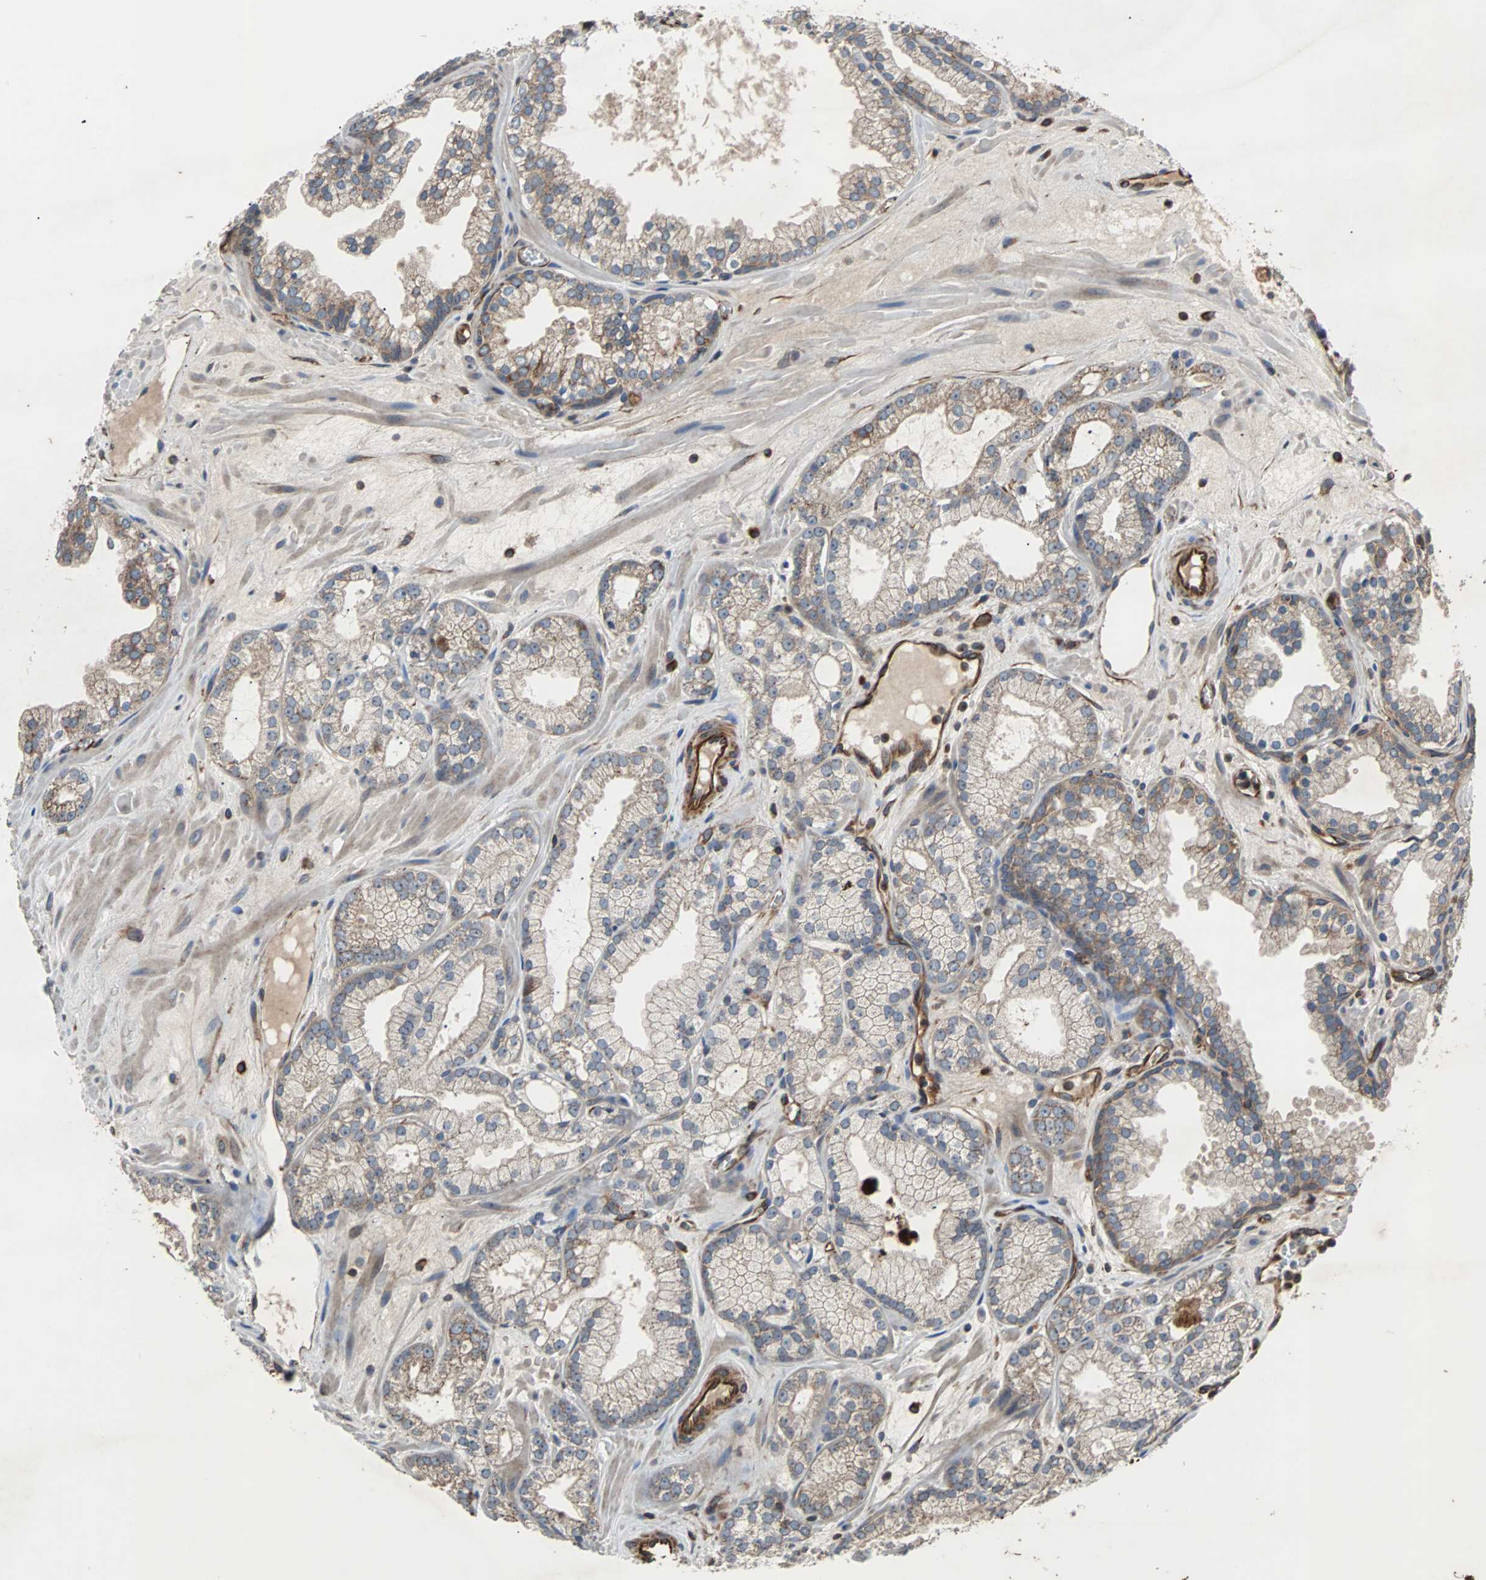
{"staining": {"intensity": "moderate", "quantity": "<25%", "location": "cytoplasmic/membranous"}, "tissue": "prostate cancer", "cell_type": "Tumor cells", "image_type": "cancer", "snomed": [{"axis": "morphology", "description": "Adenocarcinoma, Low grade"}, {"axis": "topography", "description": "Prostate"}], "caption": "Low-grade adenocarcinoma (prostate) was stained to show a protein in brown. There is low levels of moderate cytoplasmic/membranous expression in approximately <25% of tumor cells.", "gene": "ACTR3", "patient": {"sex": "male", "age": 57}}